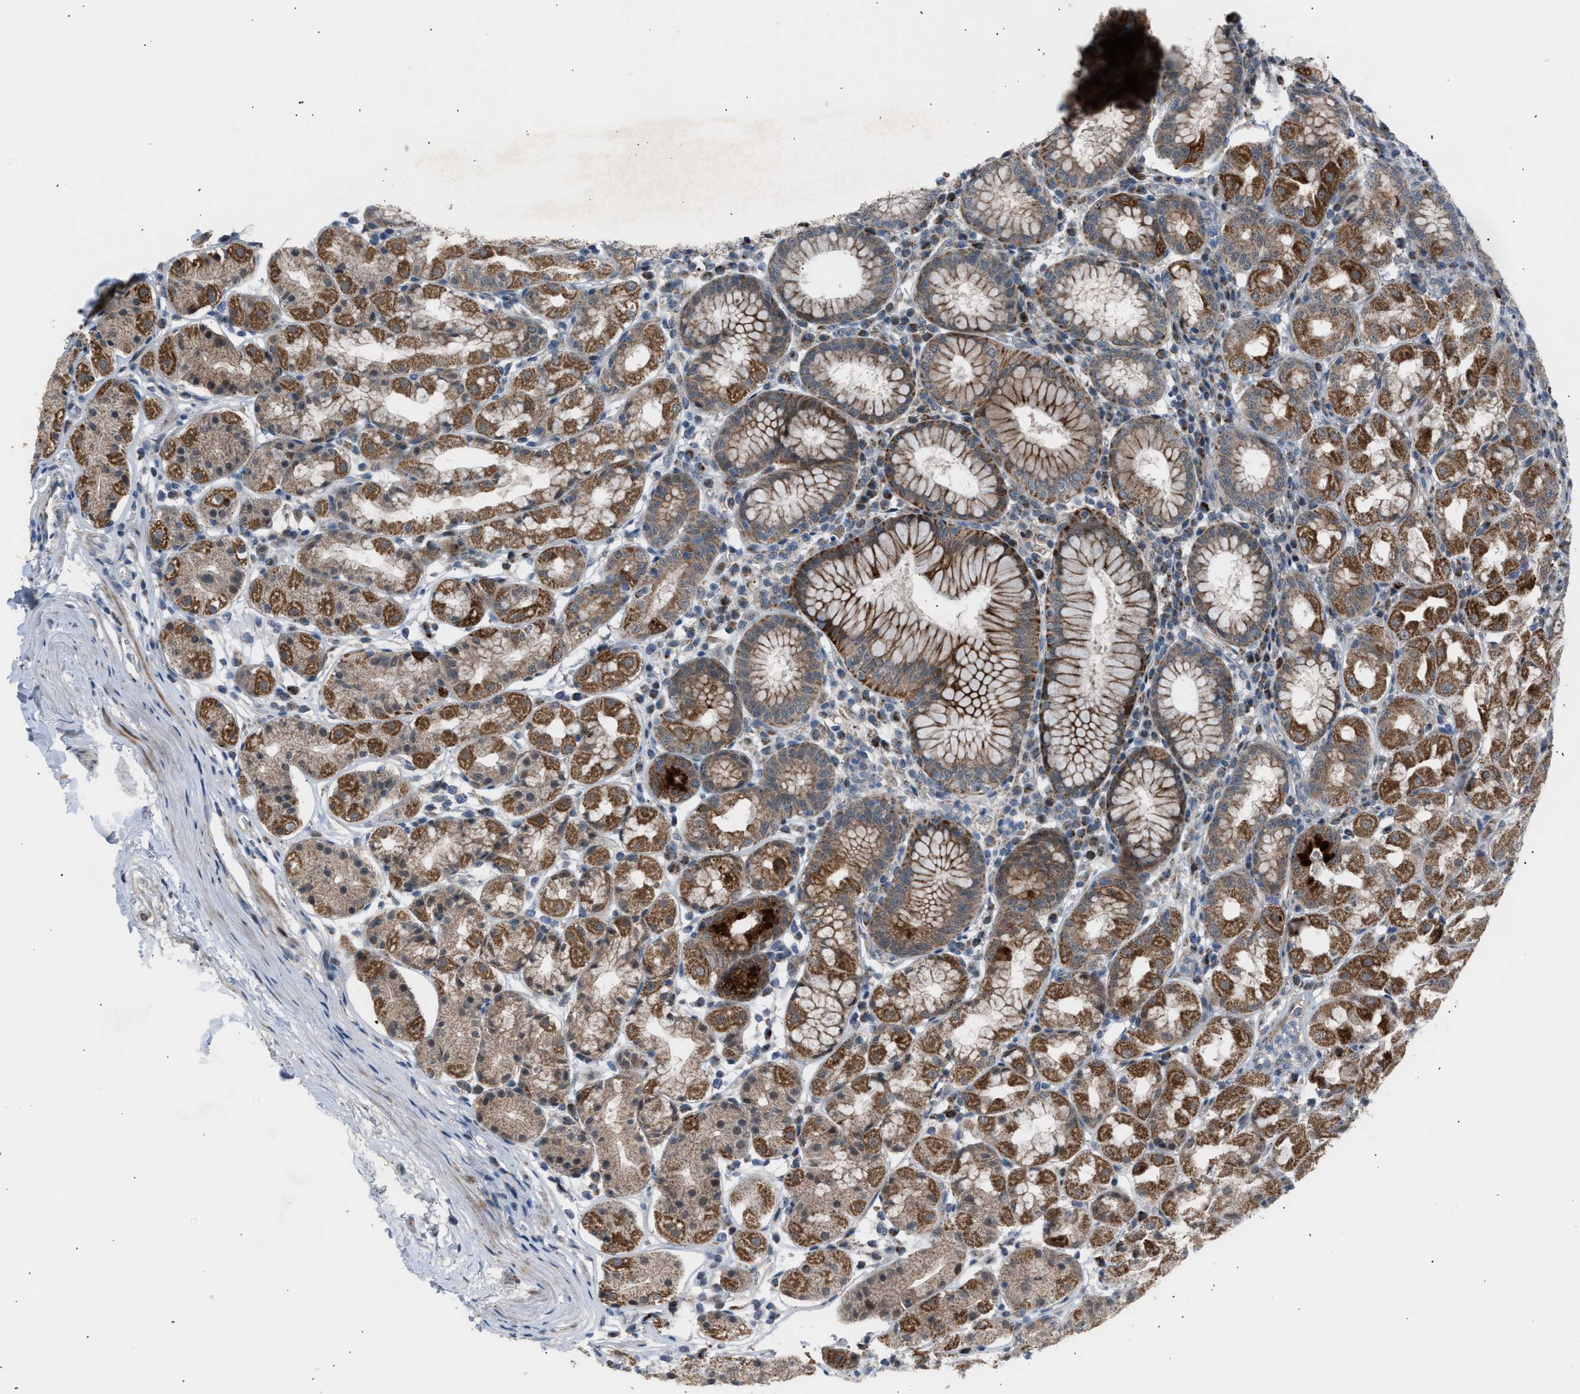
{"staining": {"intensity": "moderate", "quantity": ">75%", "location": "cytoplasmic/membranous,nuclear"}, "tissue": "stomach", "cell_type": "Glandular cells", "image_type": "normal", "snomed": [{"axis": "morphology", "description": "Normal tissue, NOS"}, {"axis": "topography", "description": "Stomach"}, {"axis": "topography", "description": "Stomach, lower"}], "caption": "Protein expression analysis of normal stomach shows moderate cytoplasmic/membranous,nuclear staining in about >75% of glandular cells.", "gene": "VPS41", "patient": {"sex": "female", "age": 56}}